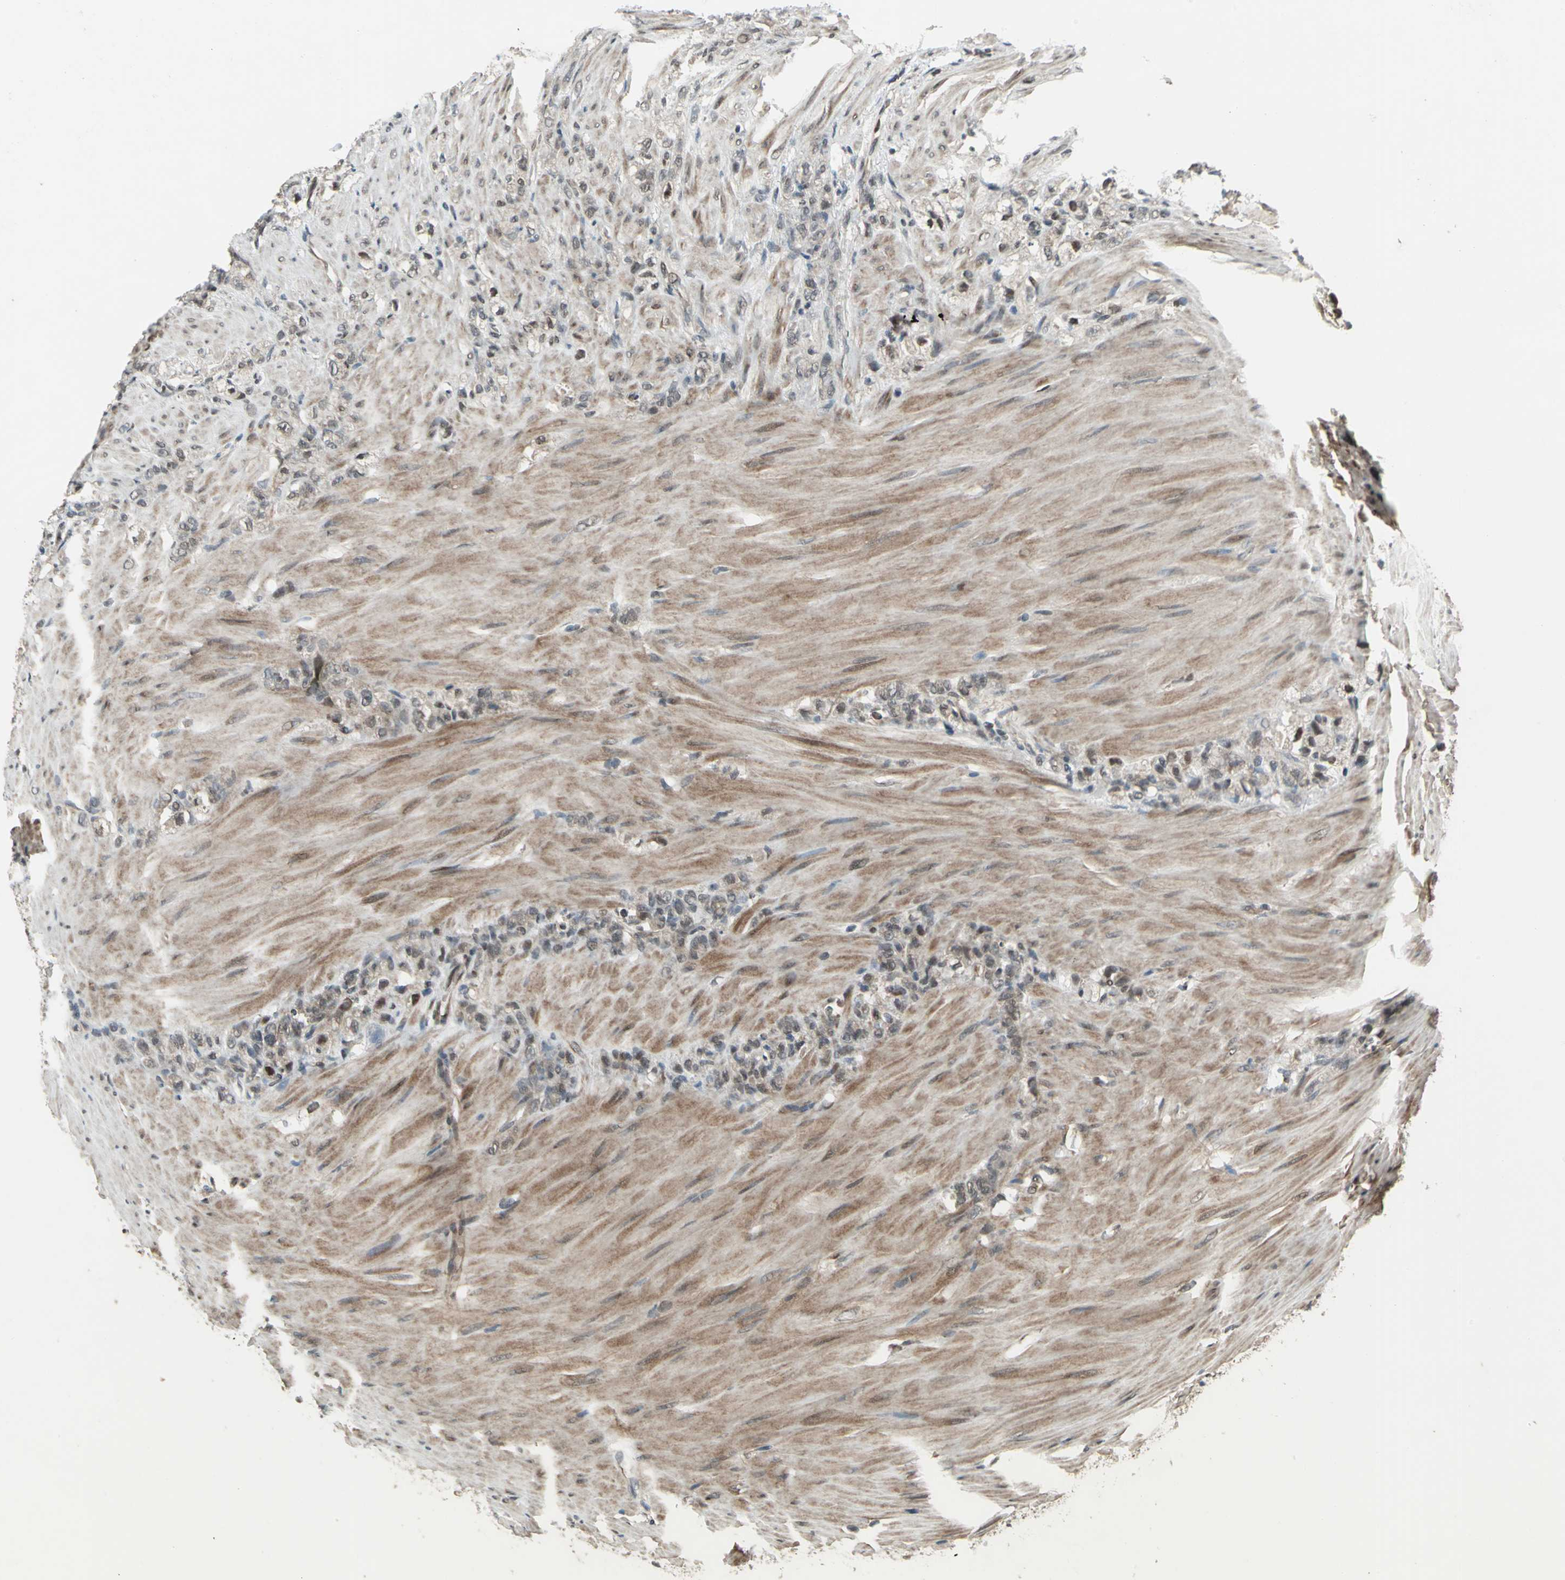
{"staining": {"intensity": "weak", "quantity": "25%-75%", "location": "cytoplasmic/membranous,nuclear"}, "tissue": "stomach cancer", "cell_type": "Tumor cells", "image_type": "cancer", "snomed": [{"axis": "morphology", "description": "Adenocarcinoma, NOS"}, {"axis": "topography", "description": "Stomach"}], "caption": "Immunohistochemical staining of stomach cancer demonstrates low levels of weak cytoplasmic/membranous and nuclear protein positivity in about 25%-75% of tumor cells. (DAB (3,3'-diaminobenzidine) IHC, brown staining for protein, blue staining for nuclei).", "gene": "COPS5", "patient": {"sex": "male", "age": 82}}